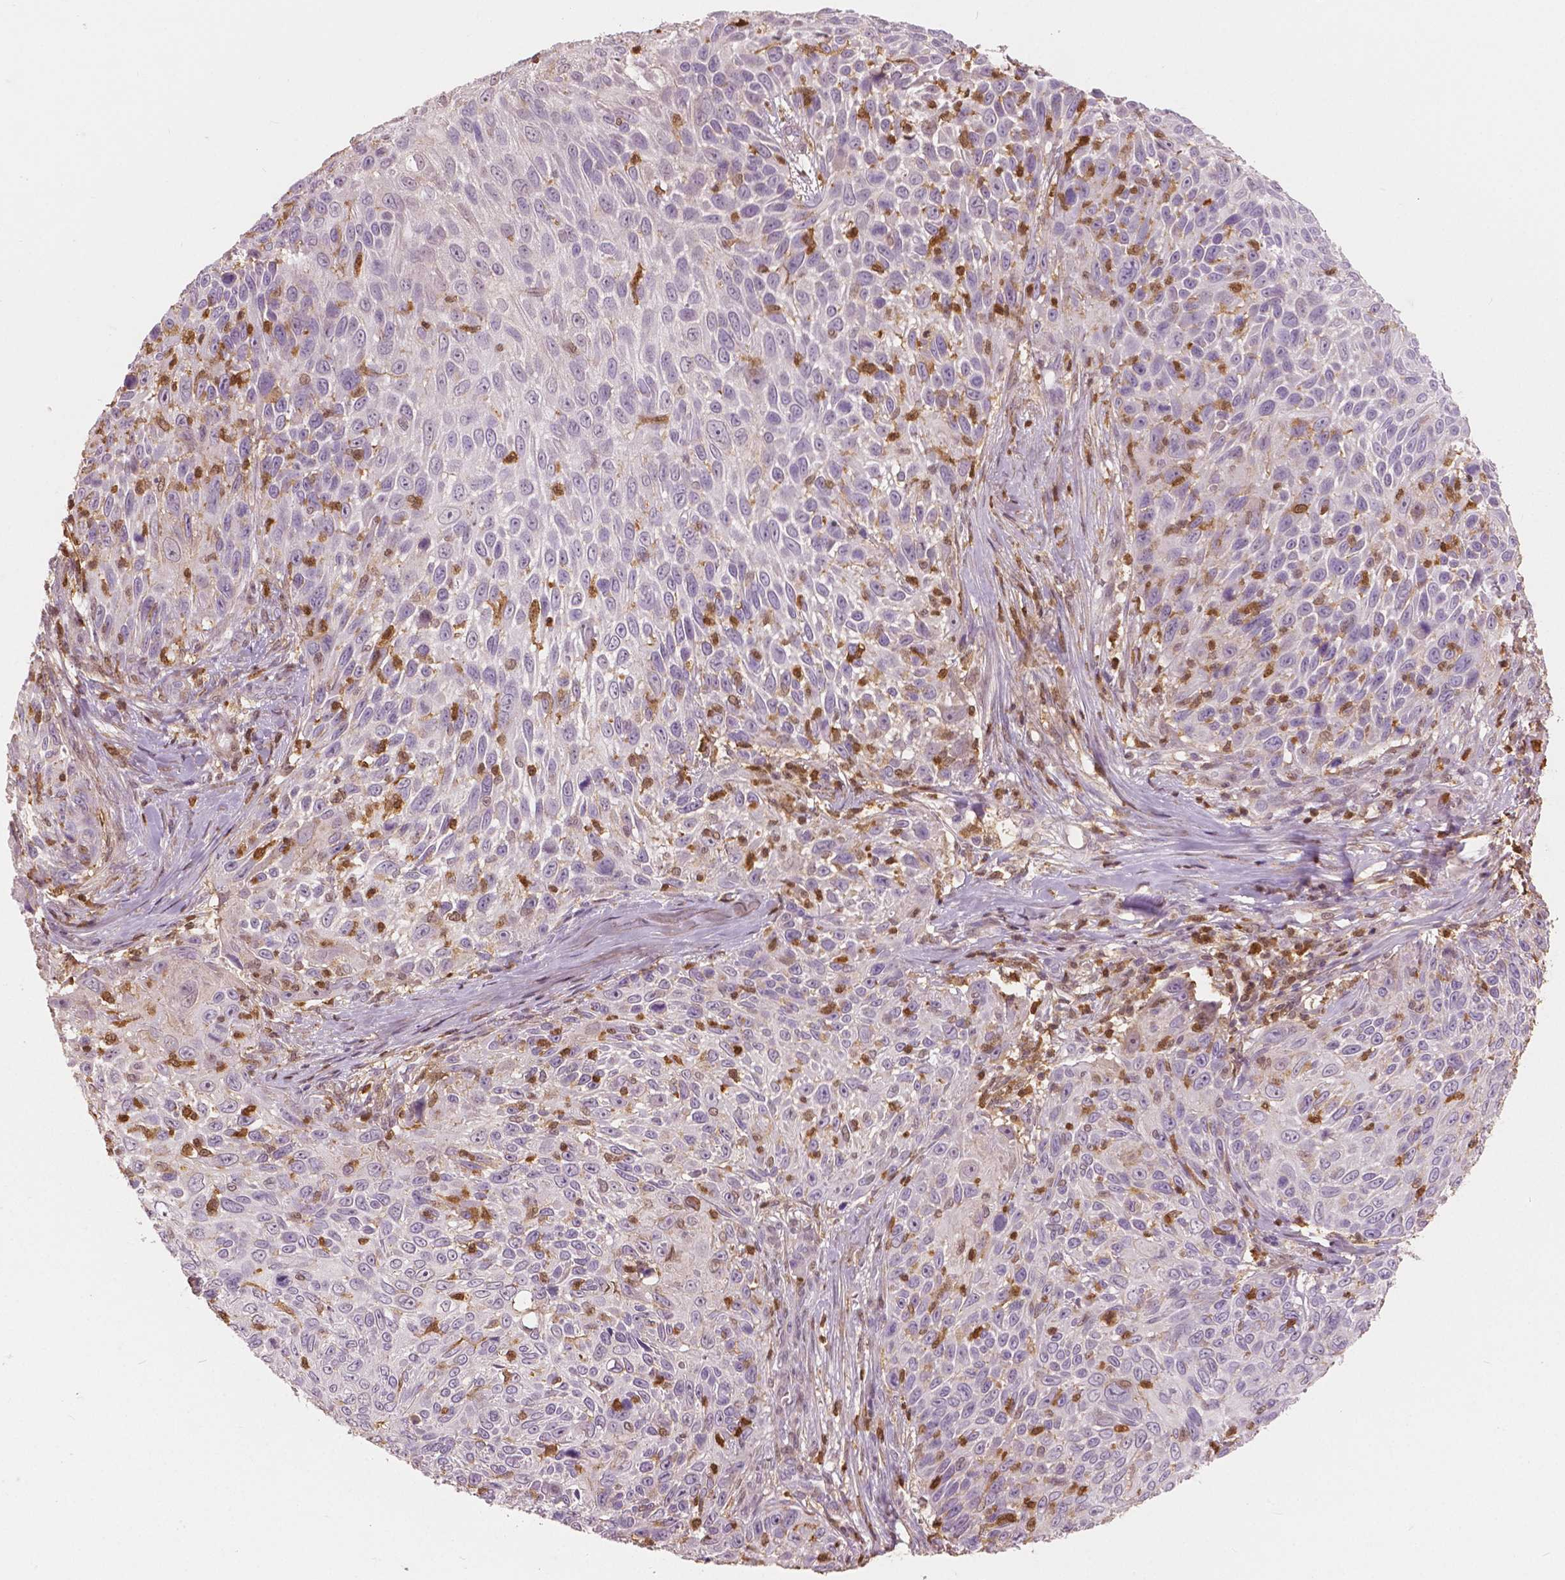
{"staining": {"intensity": "negative", "quantity": "none", "location": "none"}, "tissue": "skin cancer", "cell_type": "Tumor cells", "image_type": "cancer", "snomed": [{"axis": "morphology", "description": "Squamous cell carcinoma, NOS"}, {"axis": "topography", "description": "Skin"}], "caption": "High power microscopy histopathology image of an immunohistochemistry micrograph of squamous cell carcinoma (skin), revealing no significant expression in tumor cells.", "gene": "S100A4", "patient": {"sex": "male", "age": 92}}